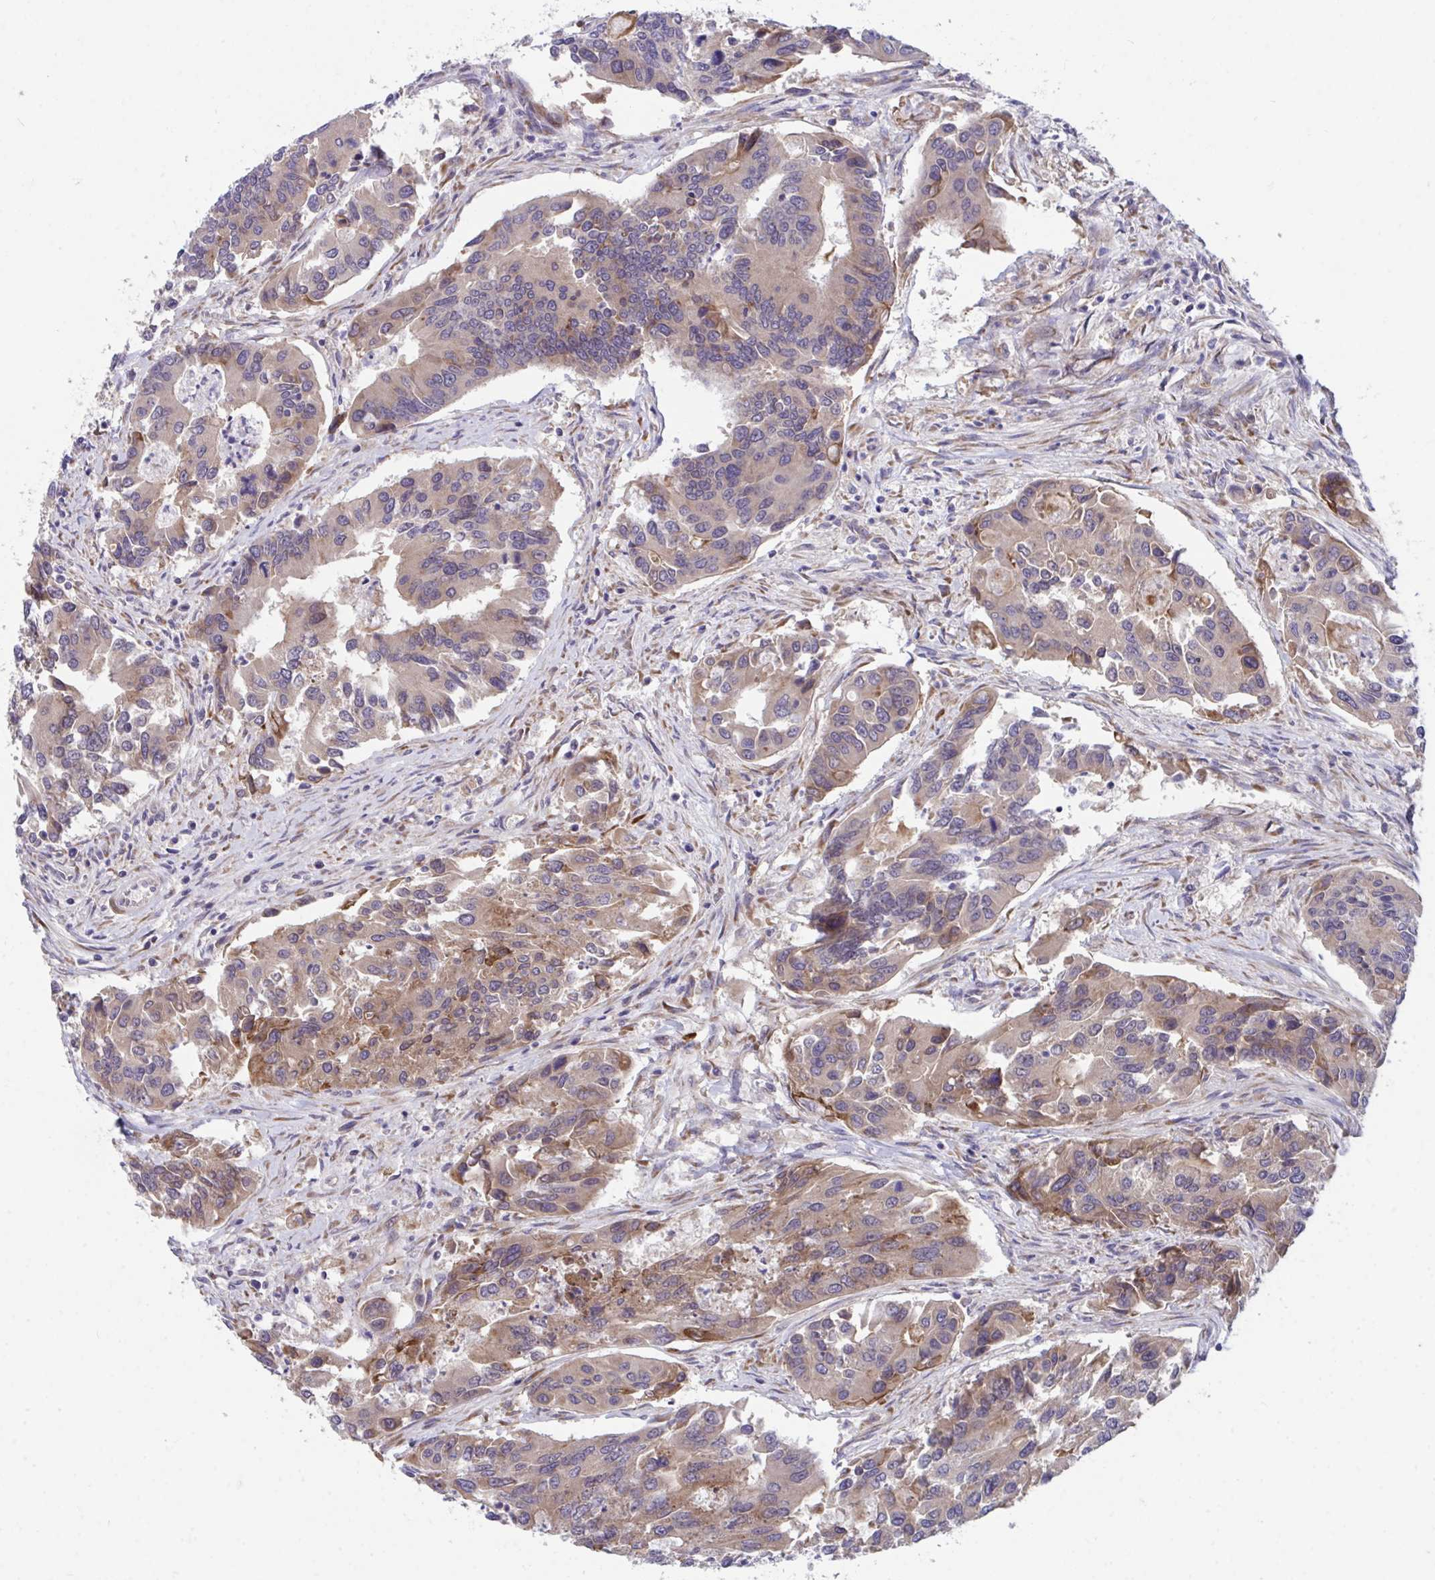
{"staining": {"intensity": "moderate", "quantity": ">75%", "location": "cytoplasmic/membranous"}, "tissue": "colorectal cancer", "cell_type": "Tumor cells", "image_type": "cancer", "snomed": [{"axis": "morphology", "description": "Adenocarcinoma, NOS"}, {"axis": "topography", "description": "Colon"}], "caption": "The photomicrograph shows a brown stain indicating the presence of a protein in the cytoplasmic/membranous of tumor cells in colorectal cancer.", "gene": "SUSD4", "patient": {"sex": "female", "age": 67}}